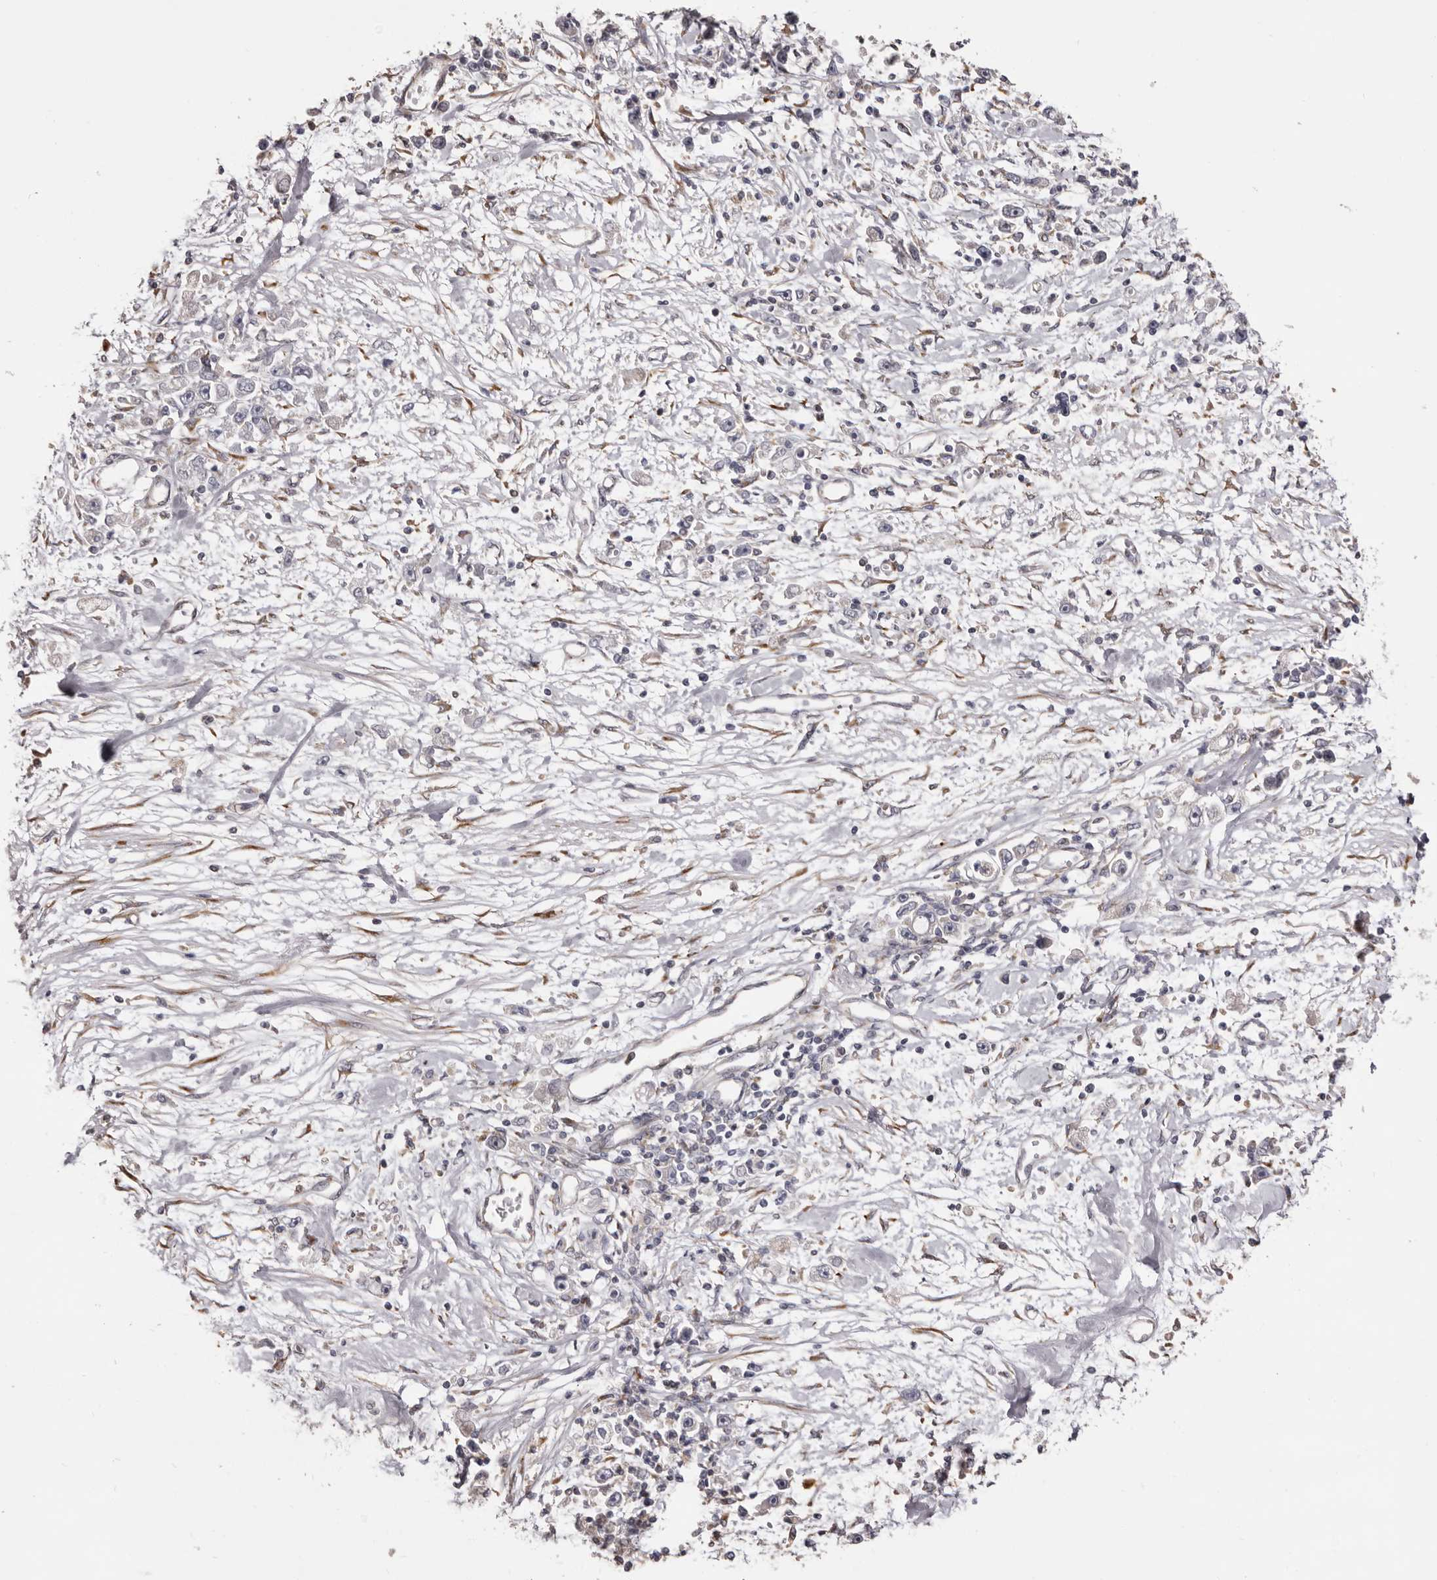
{"staining": {"intensity": "negative", "quantity": "none", "location": "none"}, "tissue": "stomach cancer", "cell_type": "Tumor cells", "image_type": "cancer", "snomed": [{"axis": "morphology", "description": "Adenocarcinoma, NOS"}, {"axis": "topography", "description": "Stomach"}], "caption": "Tumor cells show no significant protein staining in stomach adenocarcinoma.", "gene": "PIGX", "patient": {"sex": "female", "age": 59}}